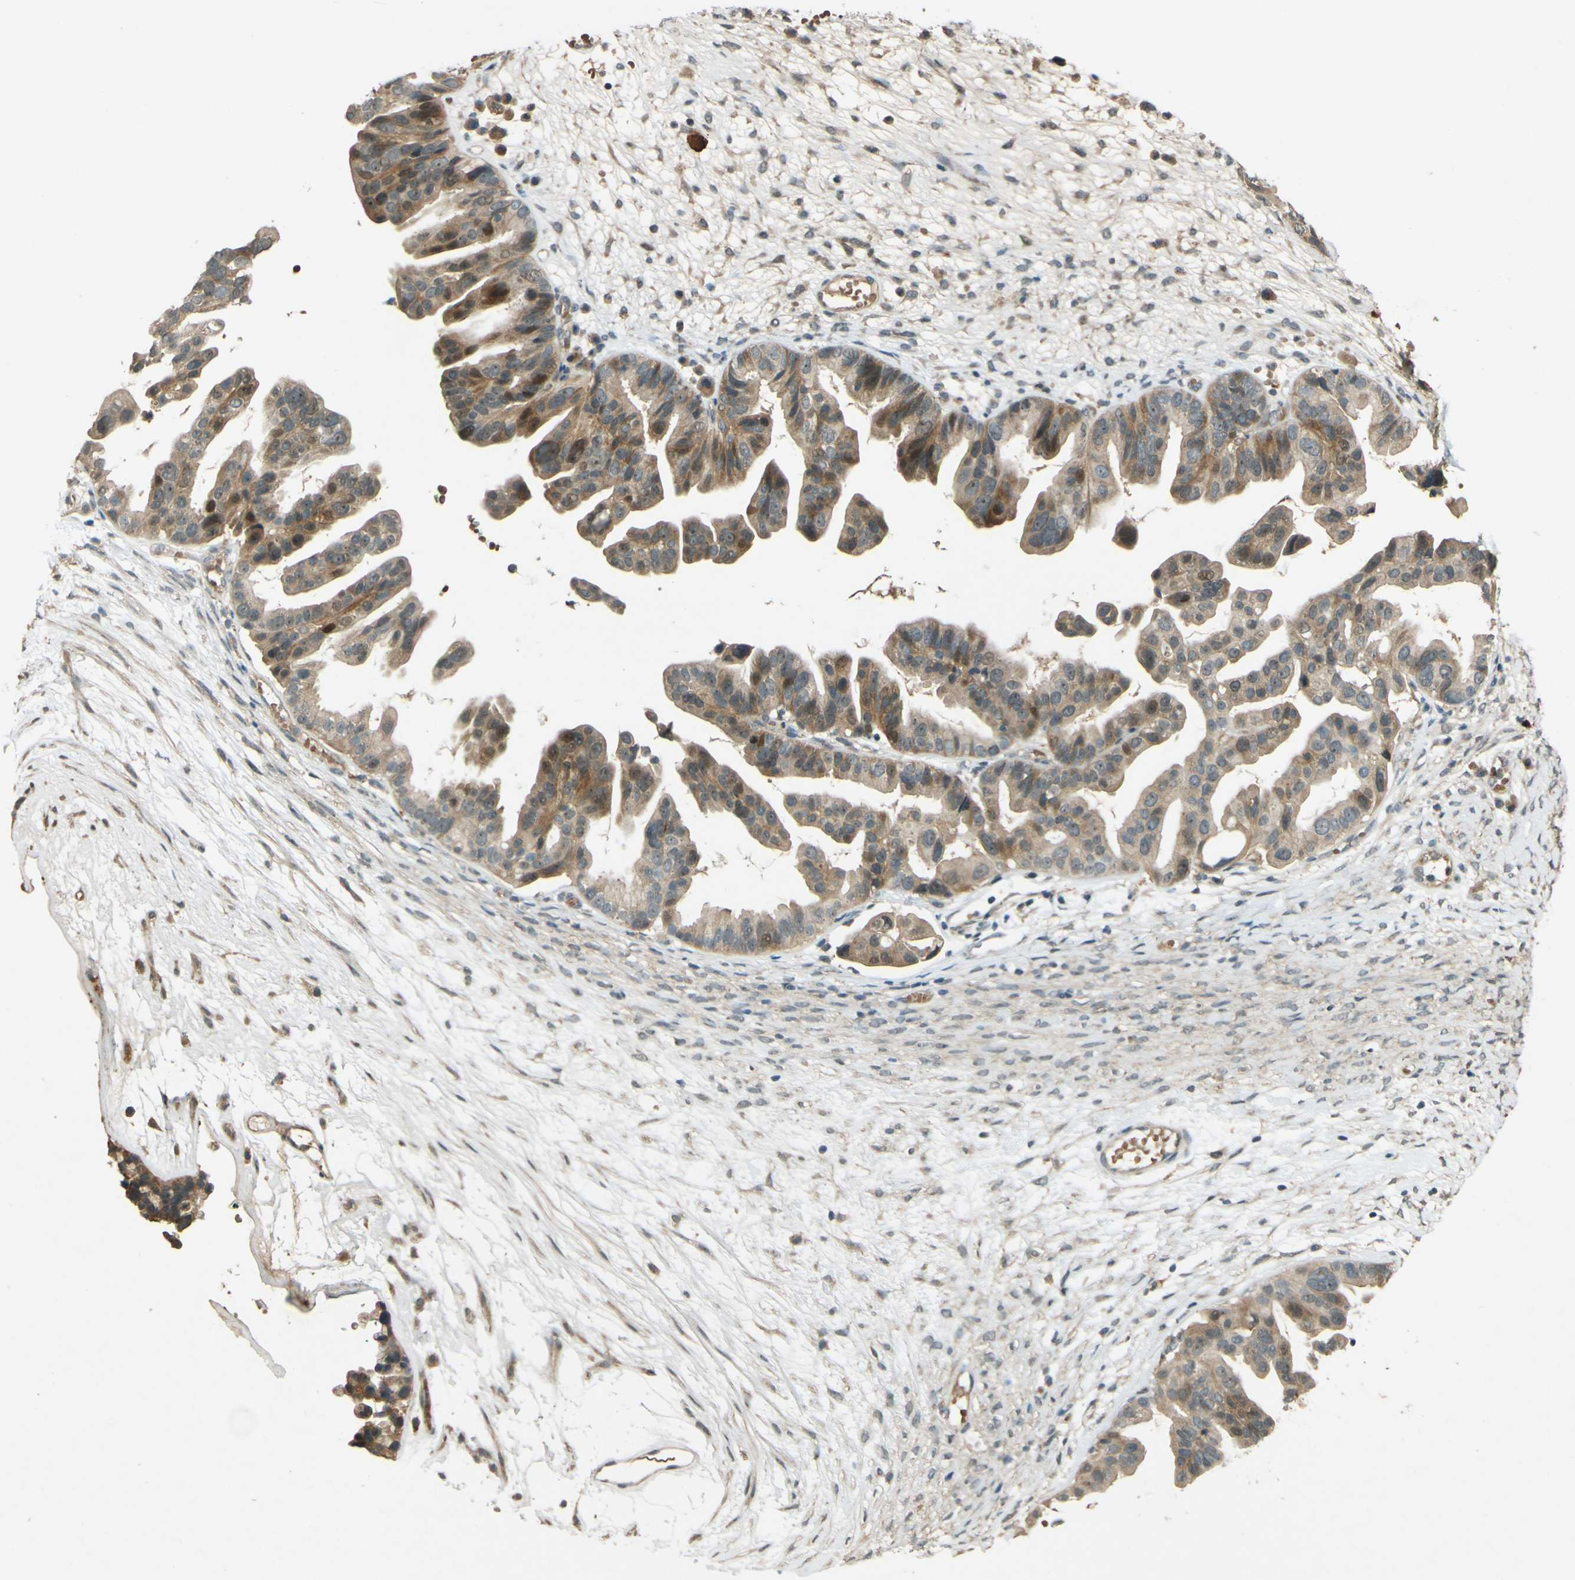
{"staining": {"intensity": "weak", "quantity": ">75%", "location": "cytoplasmic/membranous,nuclear"}, "tissue": "ovarian cancer", "cell_type": "Tumor cells", "image_type": "cancer", "snomed": [{"axis": "morphology", "description": "Cystadenocarcinoma, serous, NOS"}, {"axis": "topography", "description": "Ovary"}], "caption": "High-power microscopy captured an IHC micrograph of ovarian serous cystadenocarcinoma, revealing weak cytoplasmic/membranous and nuclear staining in about >75% of tumor cells.", "gene": "MPDZ", "patient": {"sex": "female", "age": 56}}